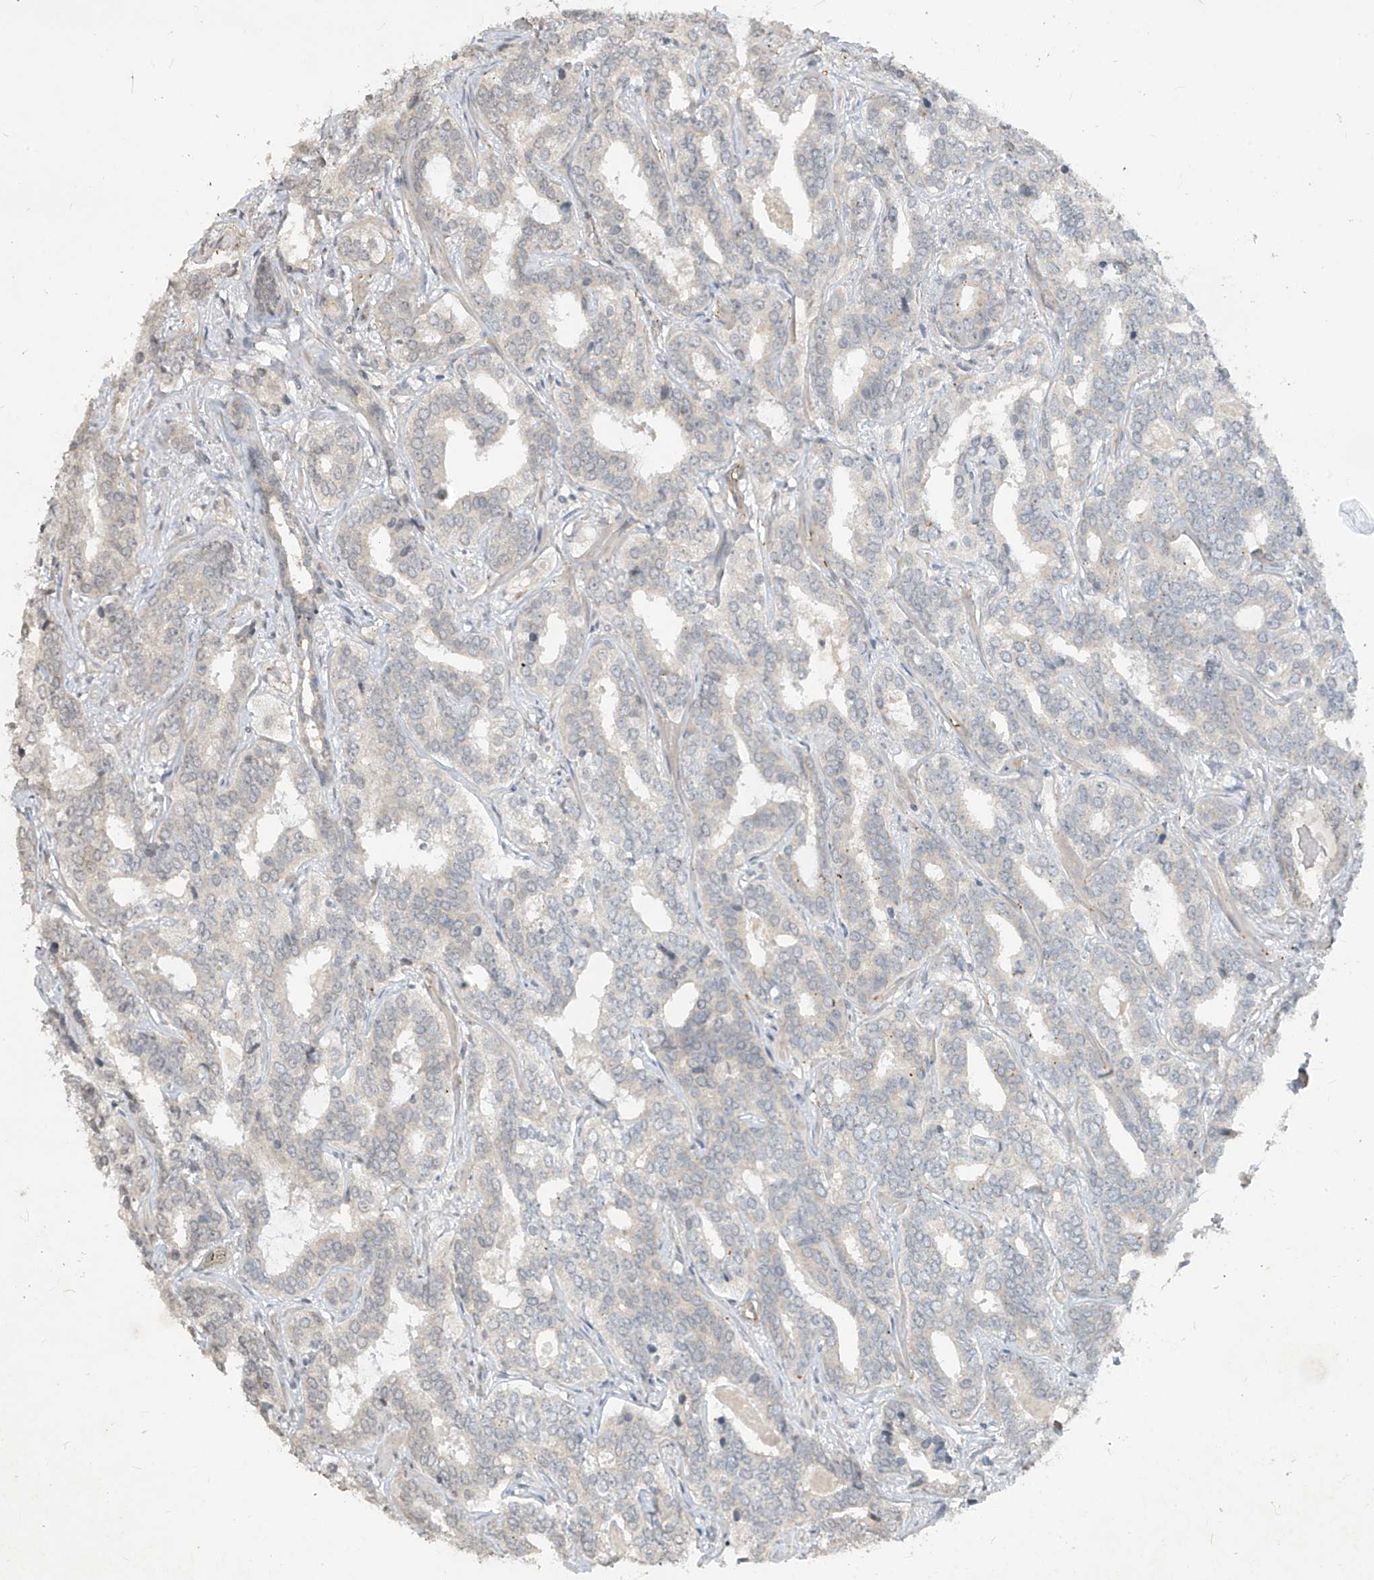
{"staining": {"intensity": "weak", "quantity": "<25%", "location": "cytoplasmic/membranous"}, "tissue": "prostate cancer", "cell_type": "Tumor cells", "image_type": "cancer", "snomed": [{"axis": "morphology", "description": "Adenocarcinoma, High grade"}, {"axis": "topography", "description": "Prostate"}], "caption": "IHC image of neoplastic tissue: high-grade adenocarcinoma (prostate) stained with DAB exhibits no significant protein expression in tumor cells.", "gene": "DGKQ", "patient": {"sex": "male", "age": 62}}